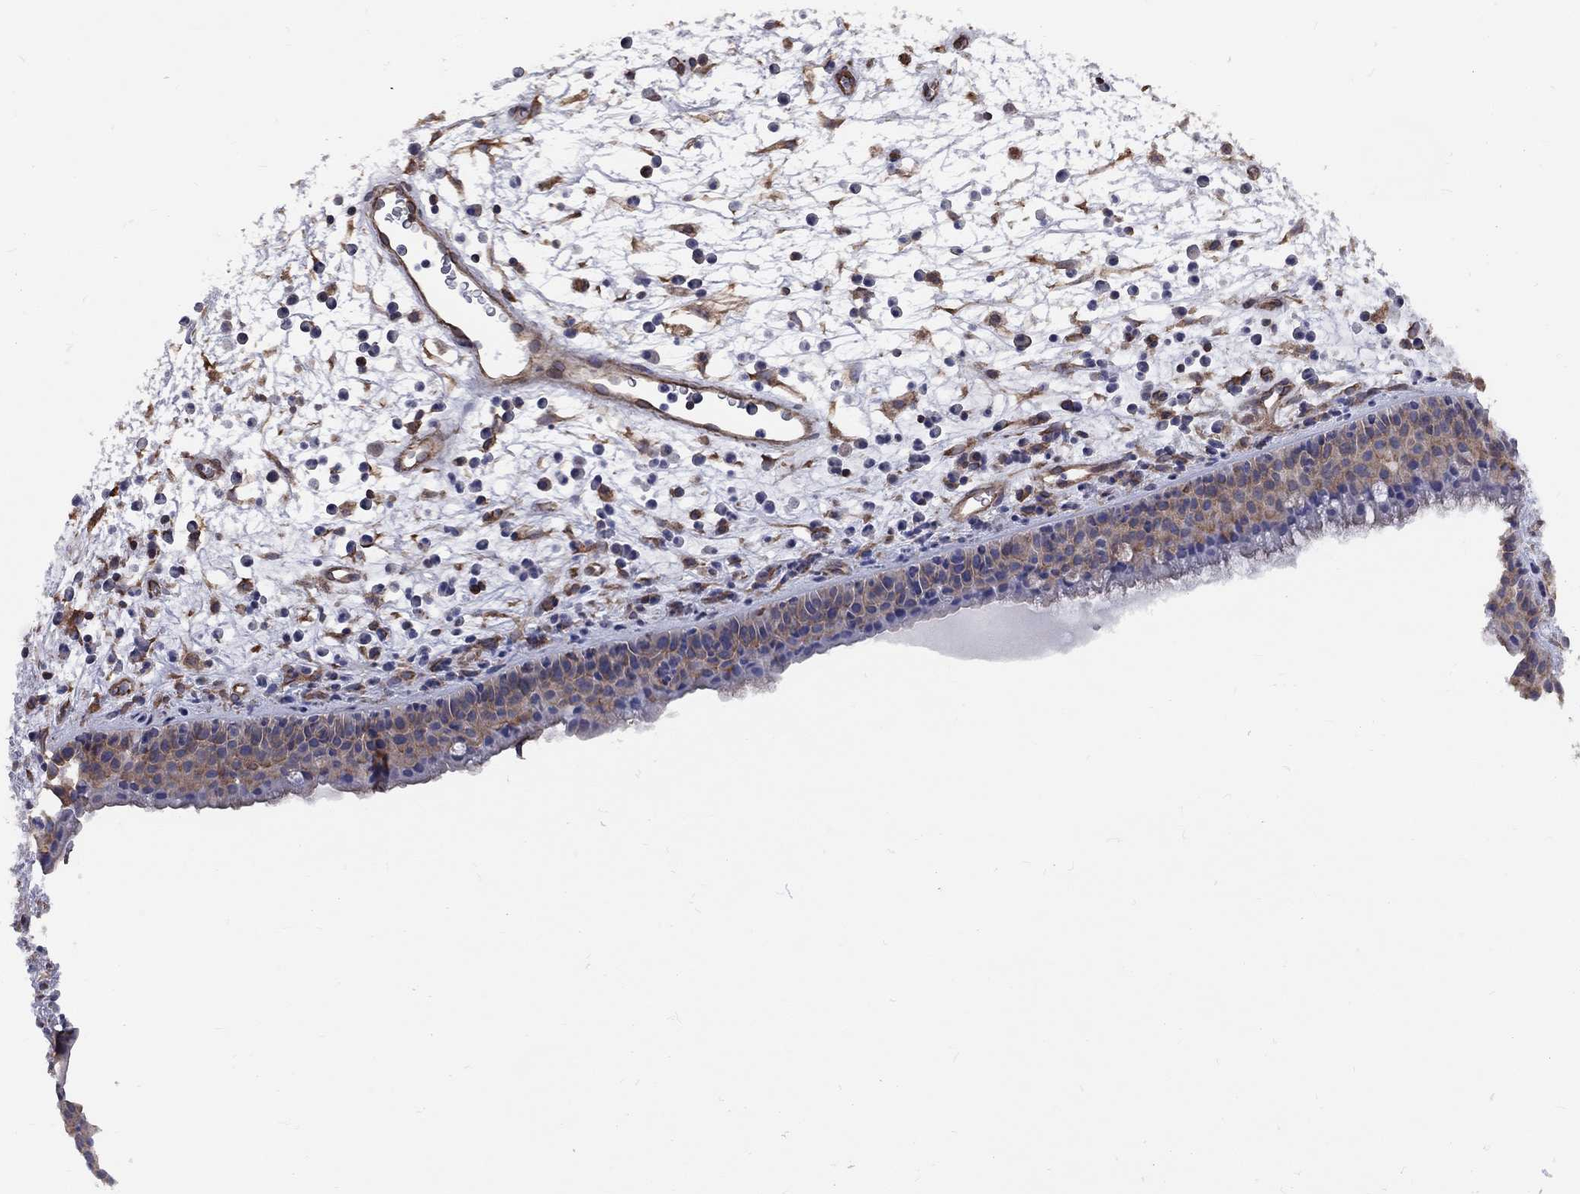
{"staining": {"intensity": "moderate", "quantity": ">75%", "location": "cytoplasmic/membranous"}, "tissue": "nasopharynx", "cell_type": "Respiratory epithelial cells", "image_type": "normal", "snomed": [{"axis": "morphology", "description": "Normal tissue, NOS"}, {"axis": "topography", "description": "Nasopharynx"}], "caption": "Immunohistochemical staining of benign human nasopharynx reveals >75% levels of moderate cytoplasmic/membranous protein staining in approximately >75% of respiratory epithelial cells. (IHC, brightfield microscopy, high magnification).", "gene": "BICDL2", "patient": {"sex": "female", "age": 73}}